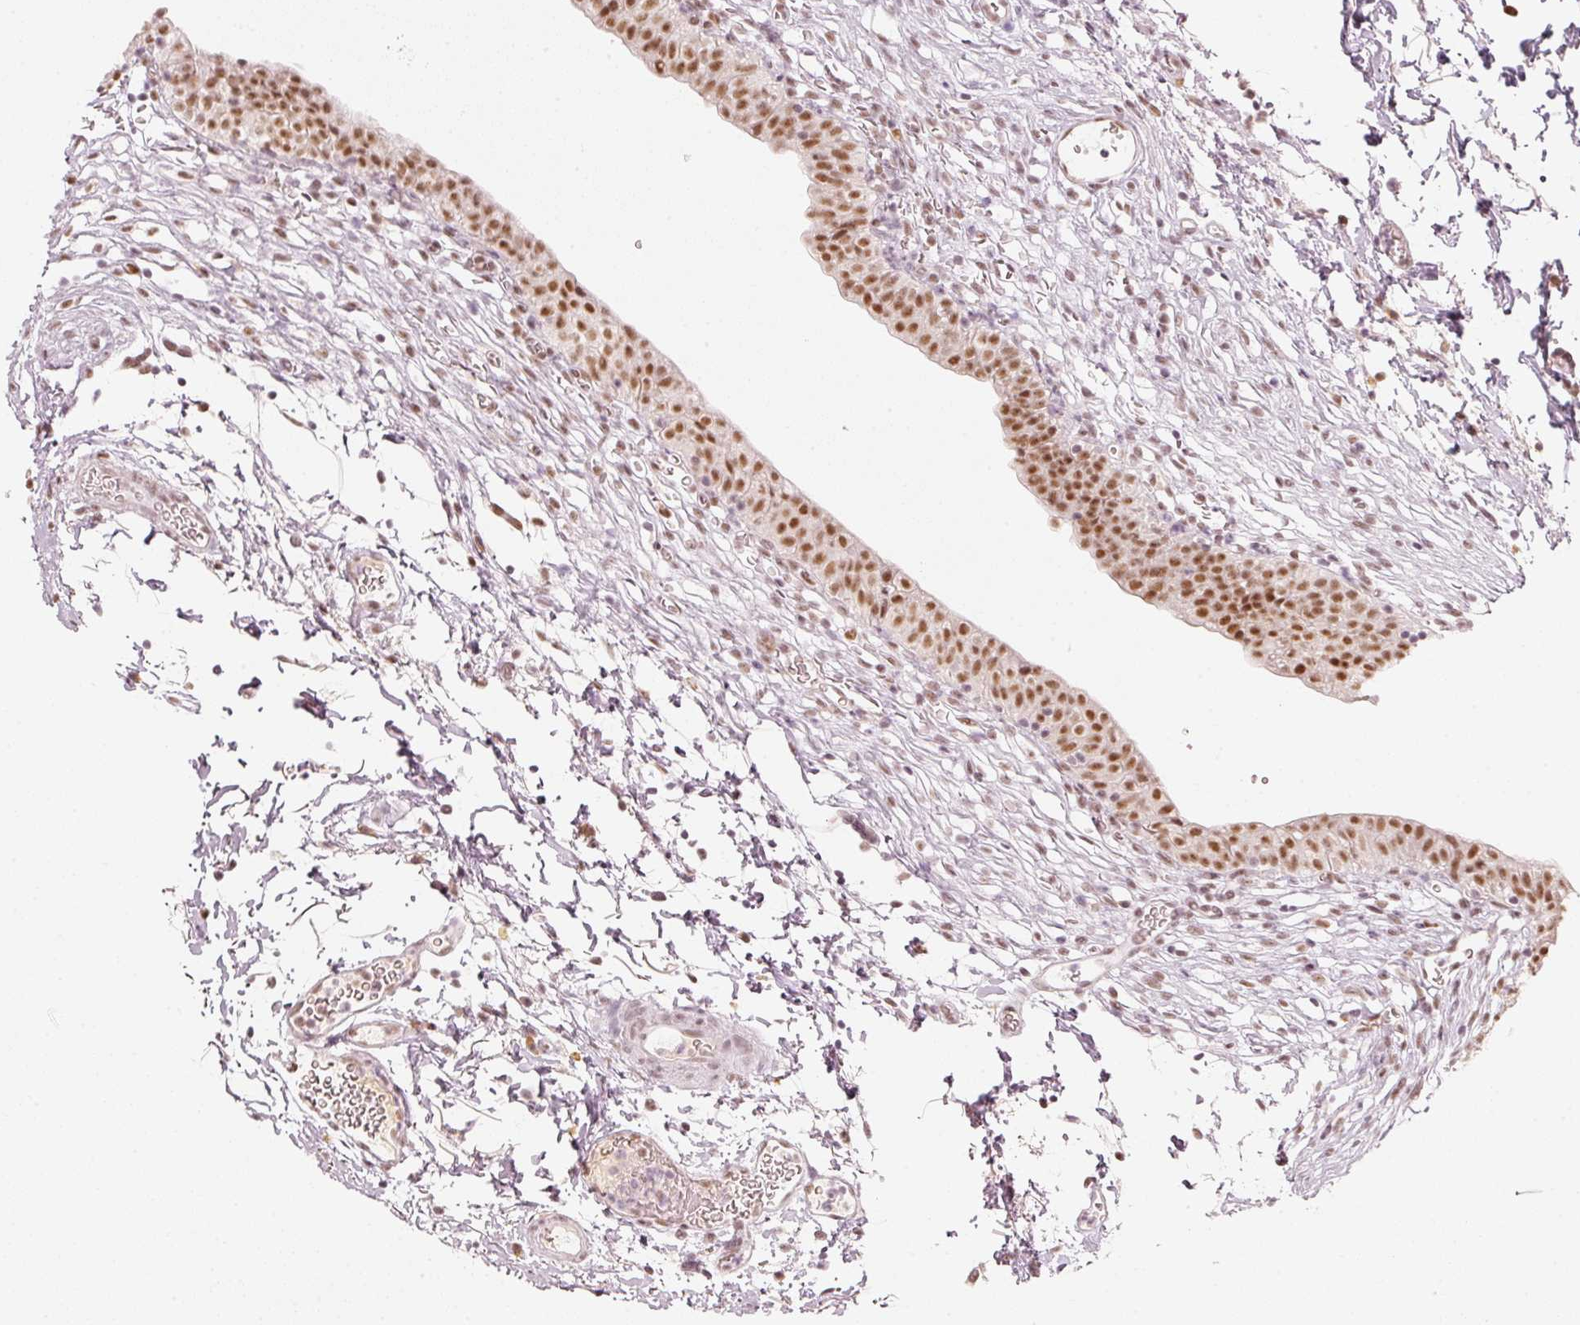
{"staining": {"intensity": "strong", "quantity": ">75%", "location": "nuclear"}, "tissue": "urinary bladder", "cell_type": "Urothelial cells", "image_type": "normal", "snomed": [{"axis": "morphology", "description": "Normal tissue, NOS"}, {"axis": "topography", "description": "Urinary bladder"}, {"axis": "topography", "description": "Peripheral nerve tissue"}], "caption": "Human urinary bladder stained with a protein marker exhibits strong staining in urothelial cells.", "gene": "PPP1R10", "patient": {"sex": "male", "age": 55}}